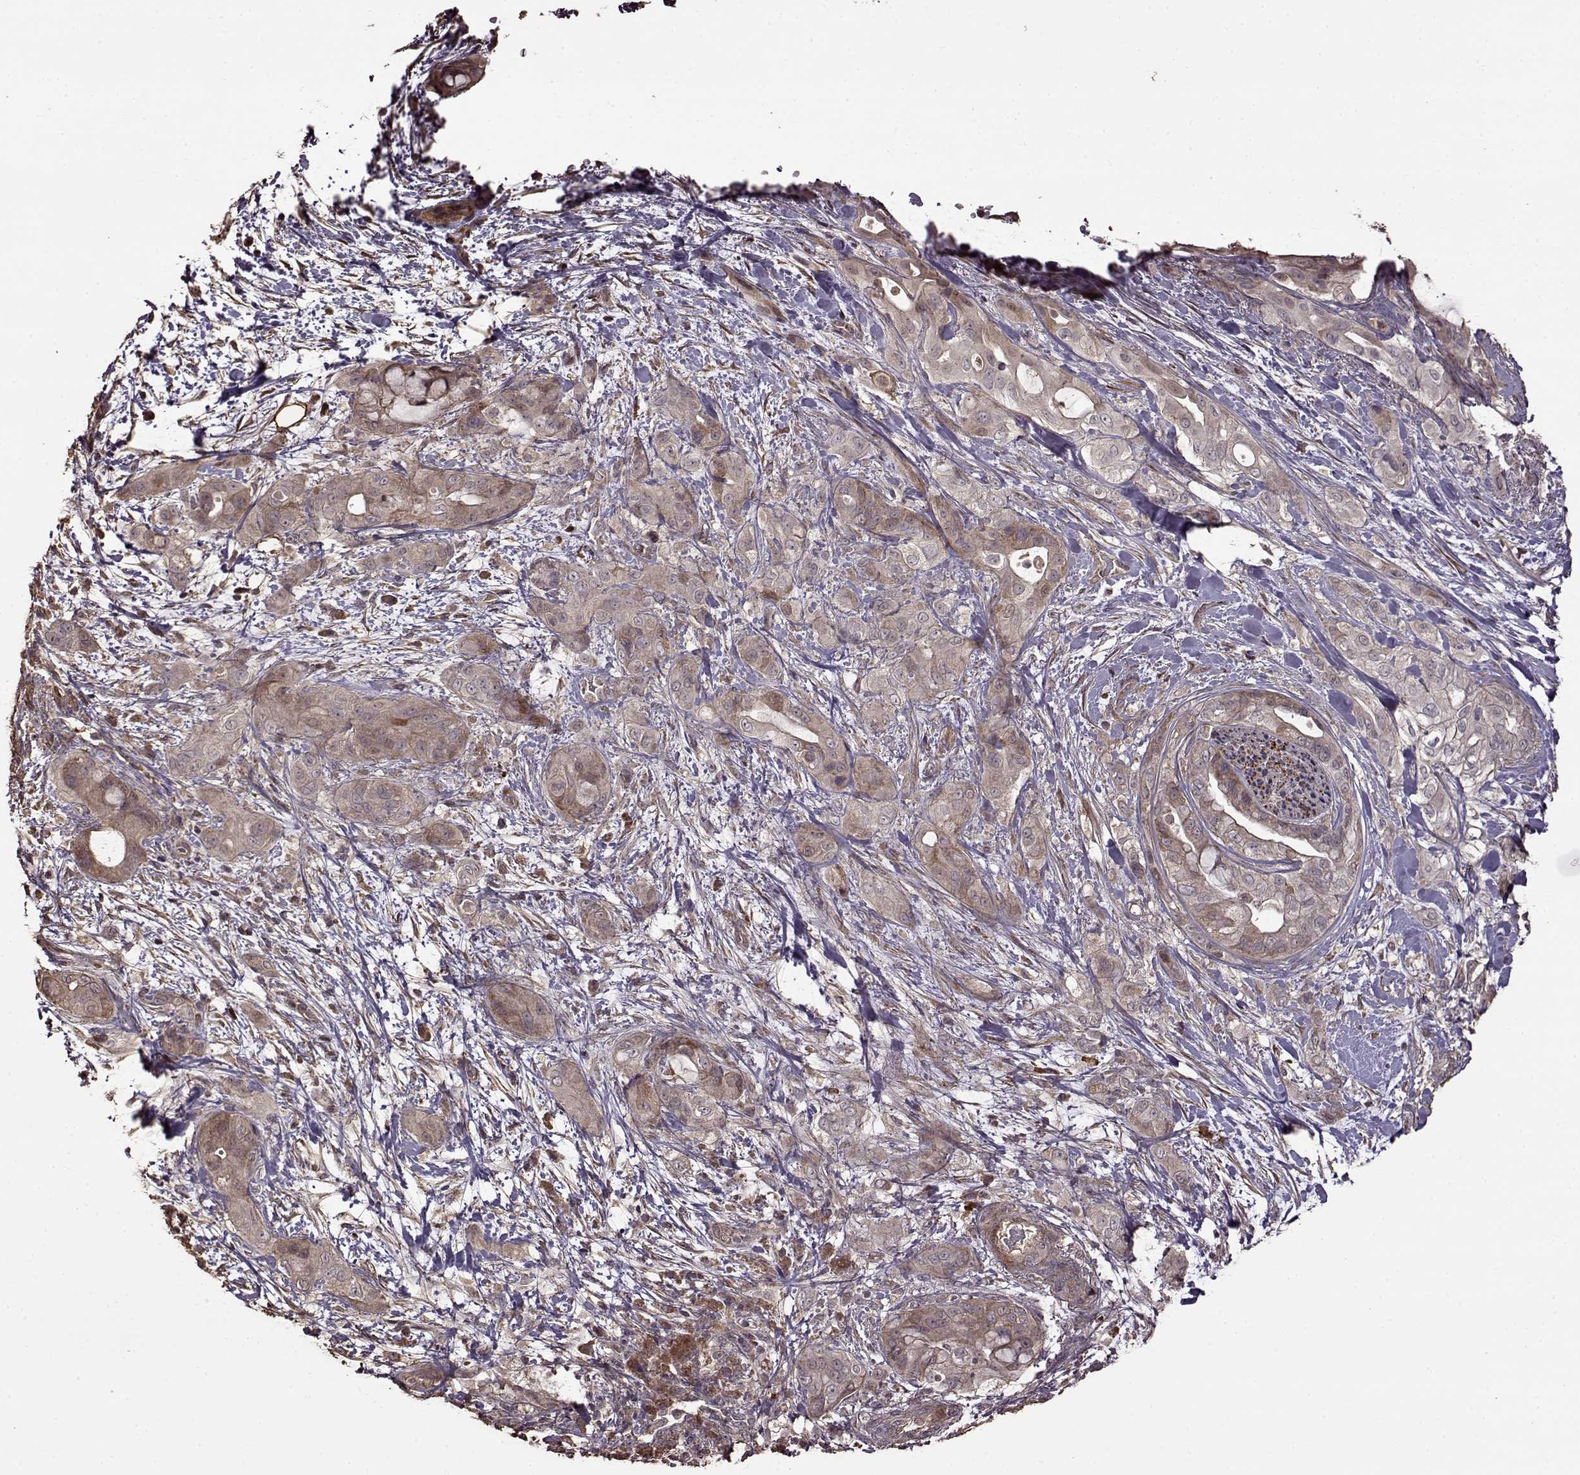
{"staining": {"intensity": "weak", "quantity": "25%-75%", "location": "cytoplasmic/membranous"}, "tissue": "pancreatic cancer", "cell_type": "Tumor cells", "image_type": "cancer", "snomed": [{"axis": "morphology", "description": "Adenocarcinoma, NOS"}, {"axis": "topography", "description": "Pancreas"}], "caption": "IHC histopathology image of neoplastic tissue: human adenocarcinoma (pancreatic) stained using immunohistochemistry exhibits low levels of weak protein expression localized specifically in the cytoplasmic/membranous of tumor cells, appearing as a cytoplasmic/membranous brown color.", "gene": "FBXW11", "patient": {"sex": "male", "age": 71}}